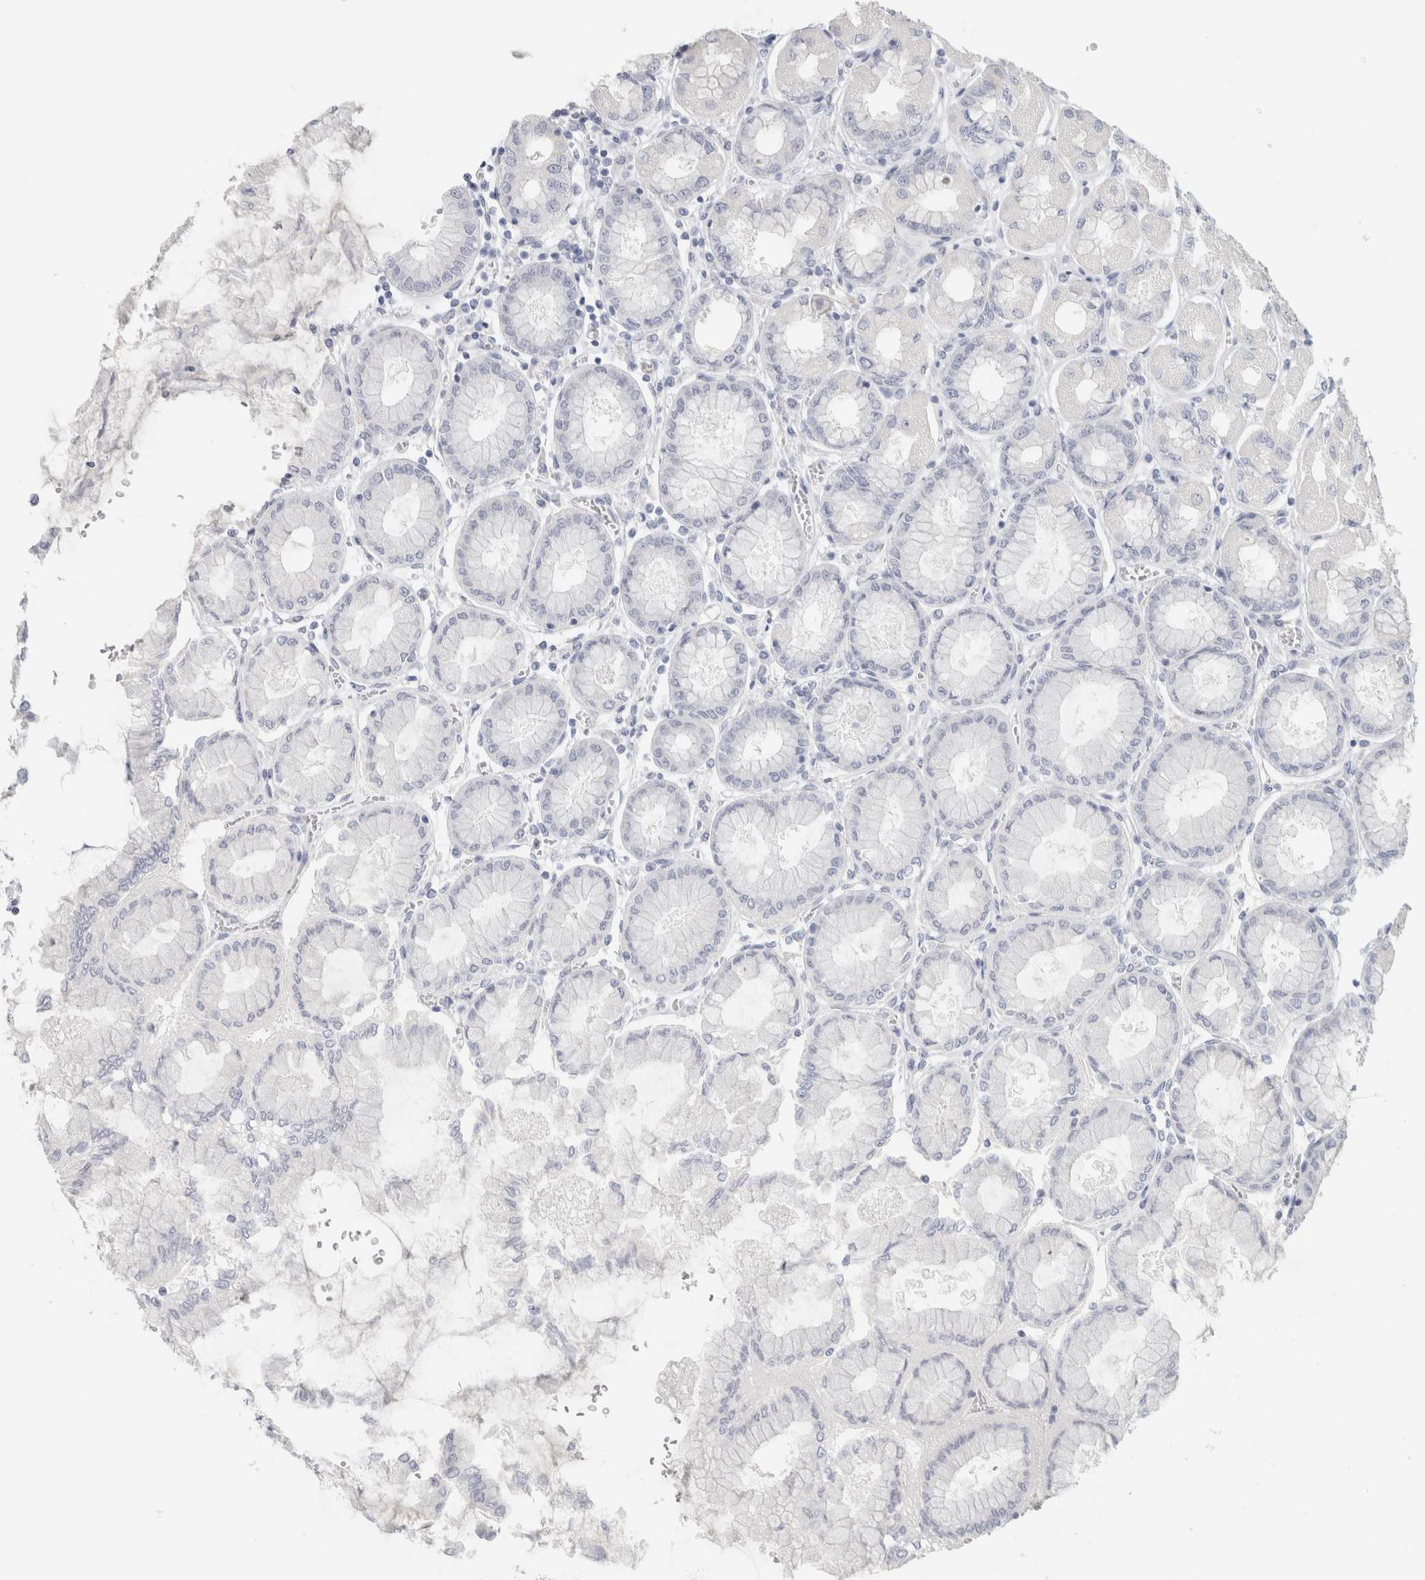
{"staining": {"intensity": "negative", "quantity": "none", "location": "none"}, "tissue": "stomach", "cell_type": "Glandular cells", "image_type": "normal", "snomed": [{"axis": "morphology", "description": "Normal tissue, NOS"}, {"axis": "topography", "description": "Stomach, upper"}], "caption": "Immunohistochemical staining of unremarkable human stomach shows no significant expression in glandular cells. The staining was performed using DAB (3,3'-diaminobenzidine) to visualize the protein expression in brown, while the nuclei were stained in blue with hematoxylin (Magnification: 20x).", "gene": "NEFM", "patient": {"sex": "female", "age": 56}}